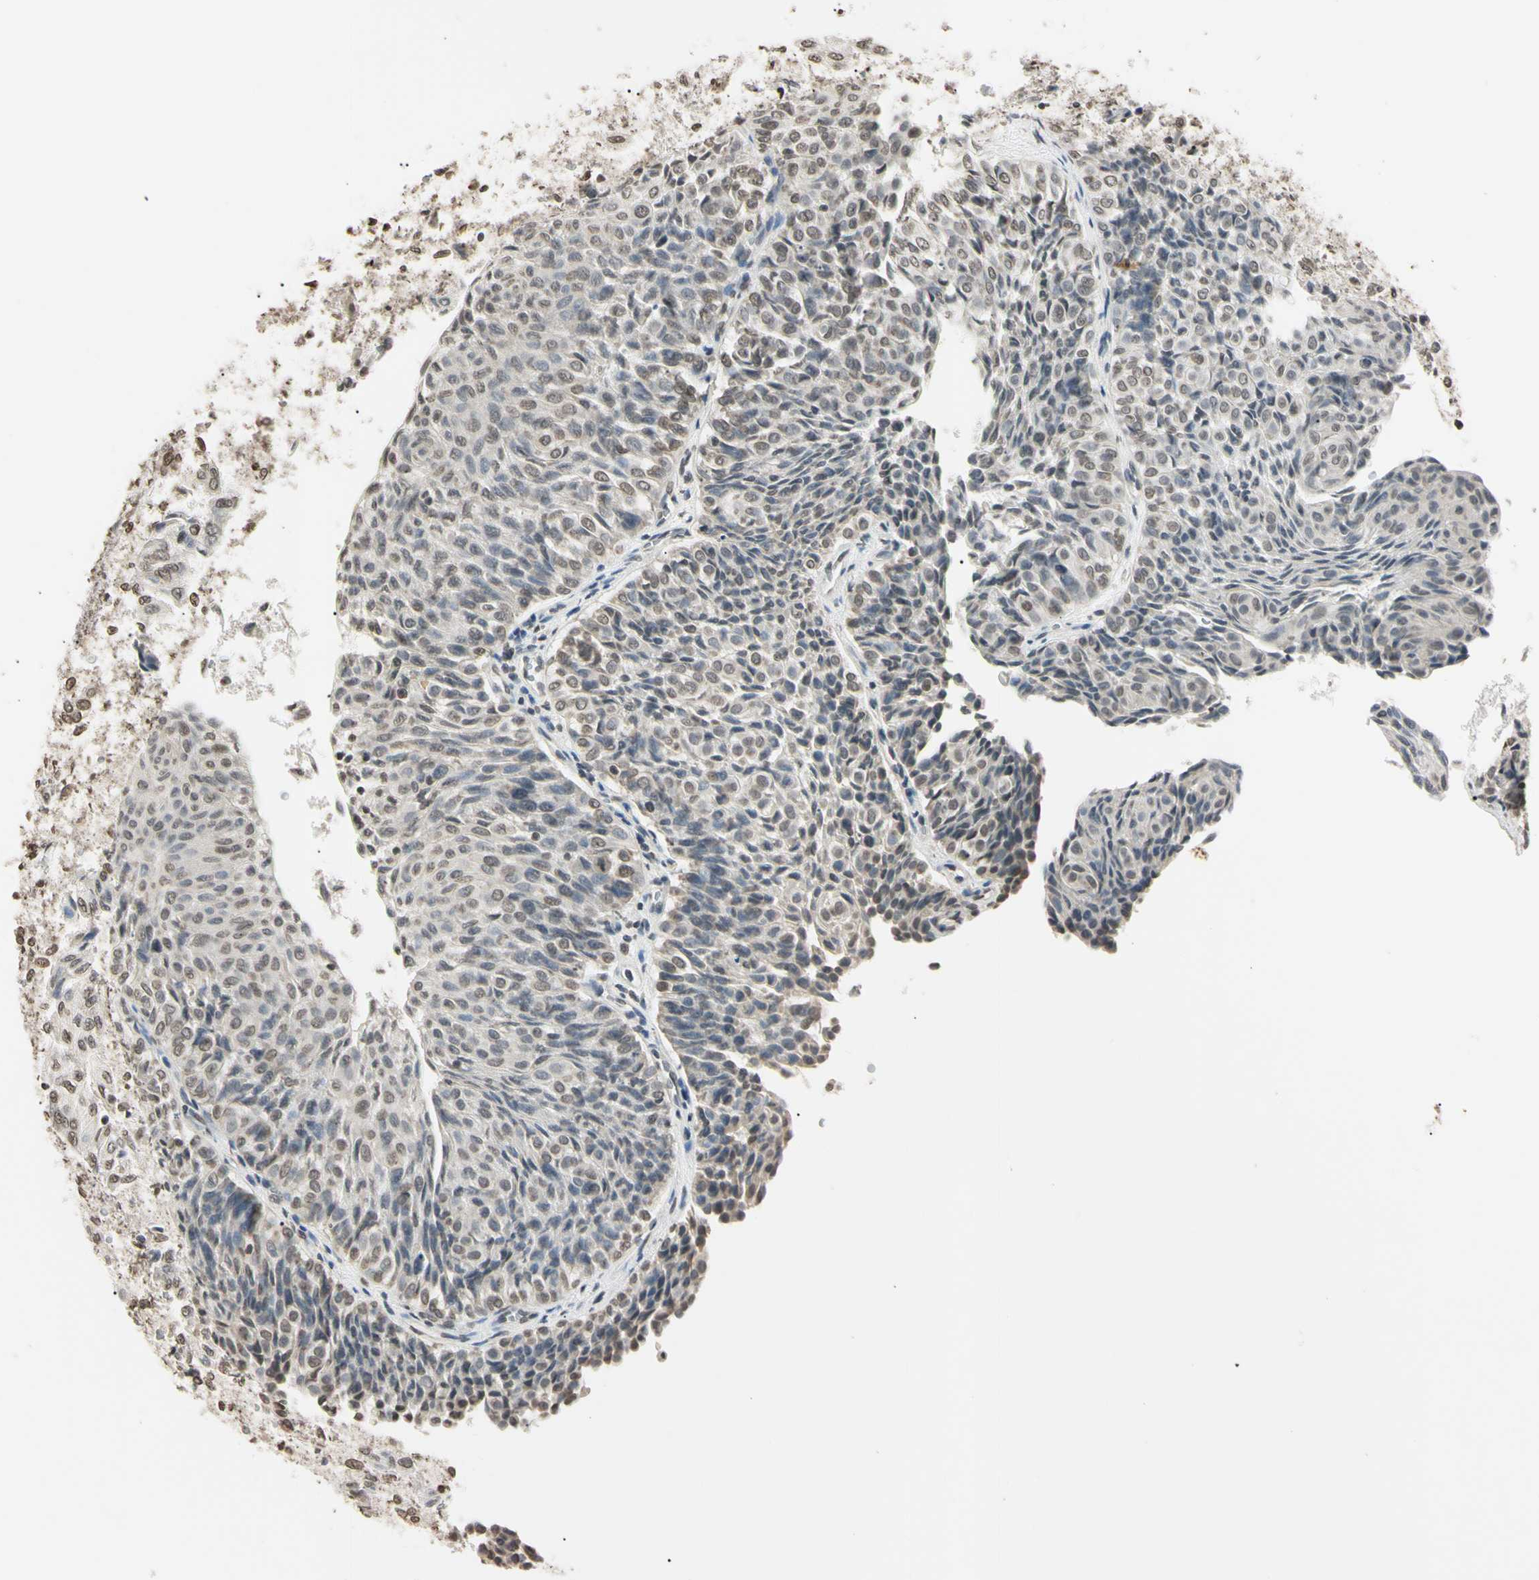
{"staining": {"intensity": "weak", "quantity": ">75%", "location": "nuclear"}, "tissue": "urothelial cancer", "cell_type": "Tumor cells", "image_type": "cancer", "snomed": [{"axis": "morphology", "description": "Urothelial carcinoma, Low grade"}, {"axis": "topography", "description": "Urinary bladder"}], "caption": "The immunohistochemical stain shows weak nuclear staining in tumor cells of urothelial cancer tissue.", "gene": "CDC45", "patient": {"sex": "male", "age": 78}}